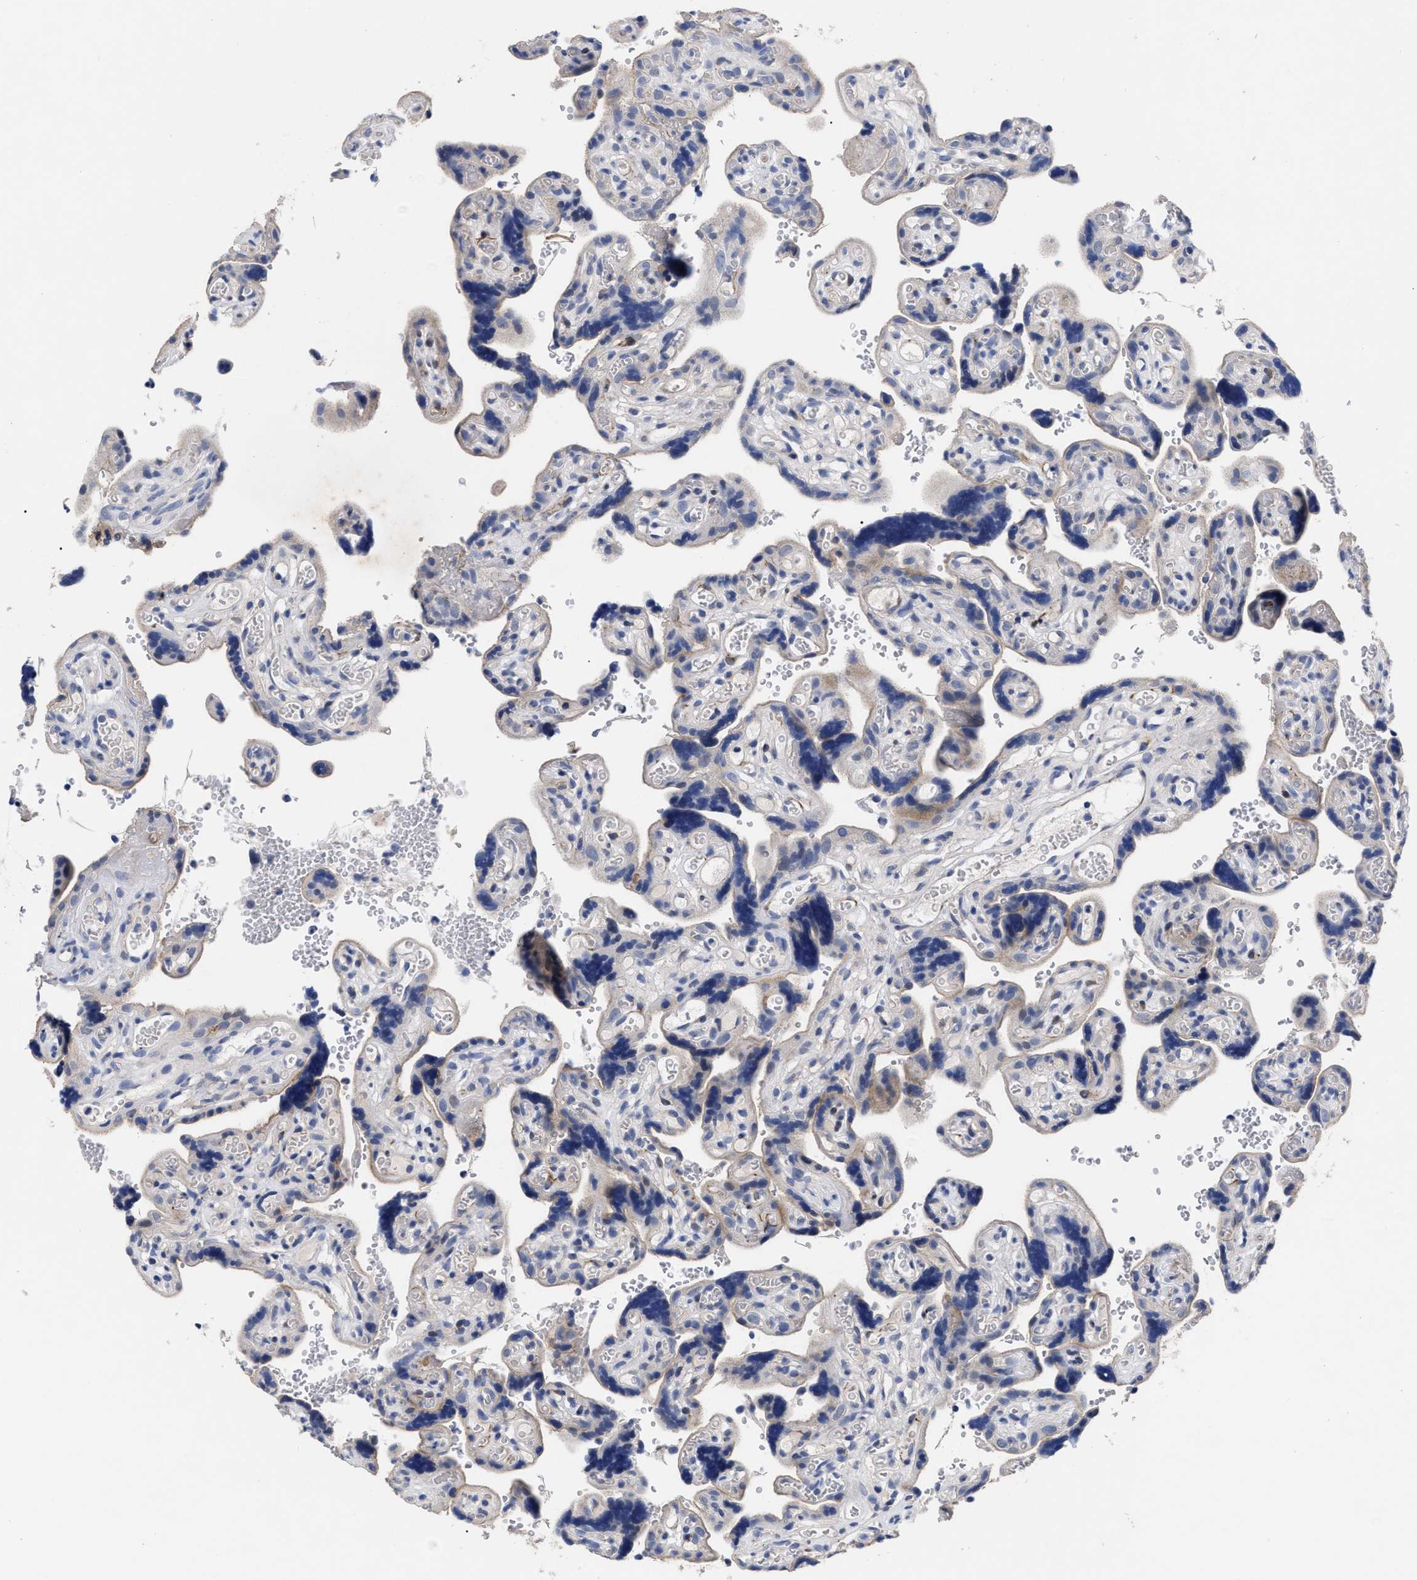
{"staining": {"intensity": "negative", "quantity": "none", "location": "none"}, "tissue": "placenta", "cell_type": "Decidual cells", "image_type": "normal", "snomed": [{"axis": "morphology", "description": "Normal tissue, NOS"}, {"axis": "topography", "description": "Placenta"}], "caption": "High power microscopy image of an immunohistochemistry micrograph of benign placenta, revealing no significant positivity in decidual cells. Nuclei are stained in blue.", "gene": "CCN5", "patient": {"sex": "female", "age": 30}}